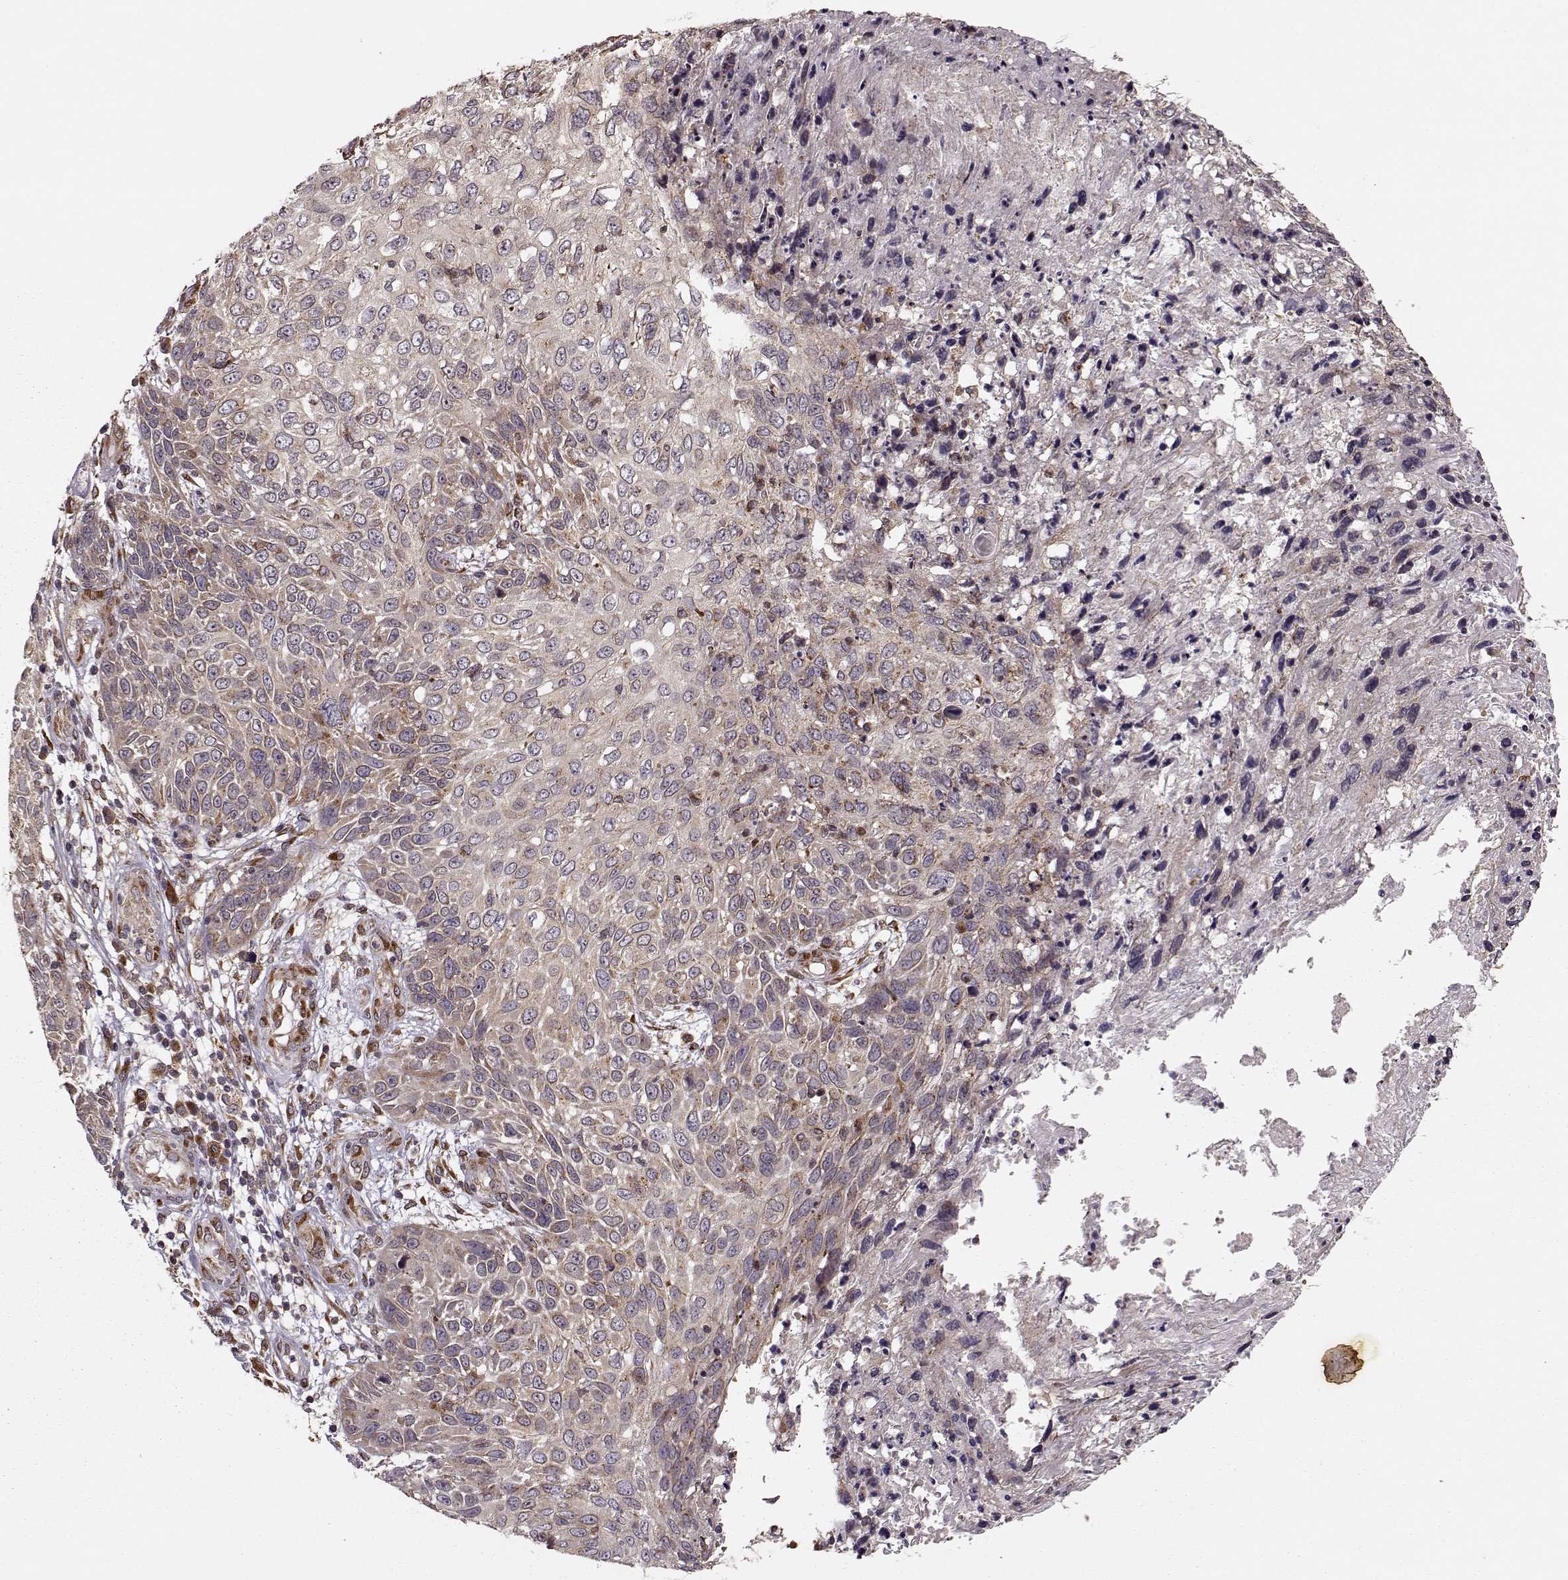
{"staining": {"intensity": "weak", "quantity": ">75%", "location": "cytoplasmic/membranous"}, "tissue": "skin cancer", "cell_type": "Tumor cells", "image_type": "cancer", "snomed": [{"axis": "morphology", "description": "Squamous cell carcinoma, NOS"}, {"axis": "topography", "description": "Skin"}], "caption": "Skin squamous cell carcinoma stained with immunohistochemistry reveals weak cytoplasmic/membranous staining in approximately >75% of tumor cells.", "gene": "YIPF5", "patient": {"sex": "male", "age": 92}}